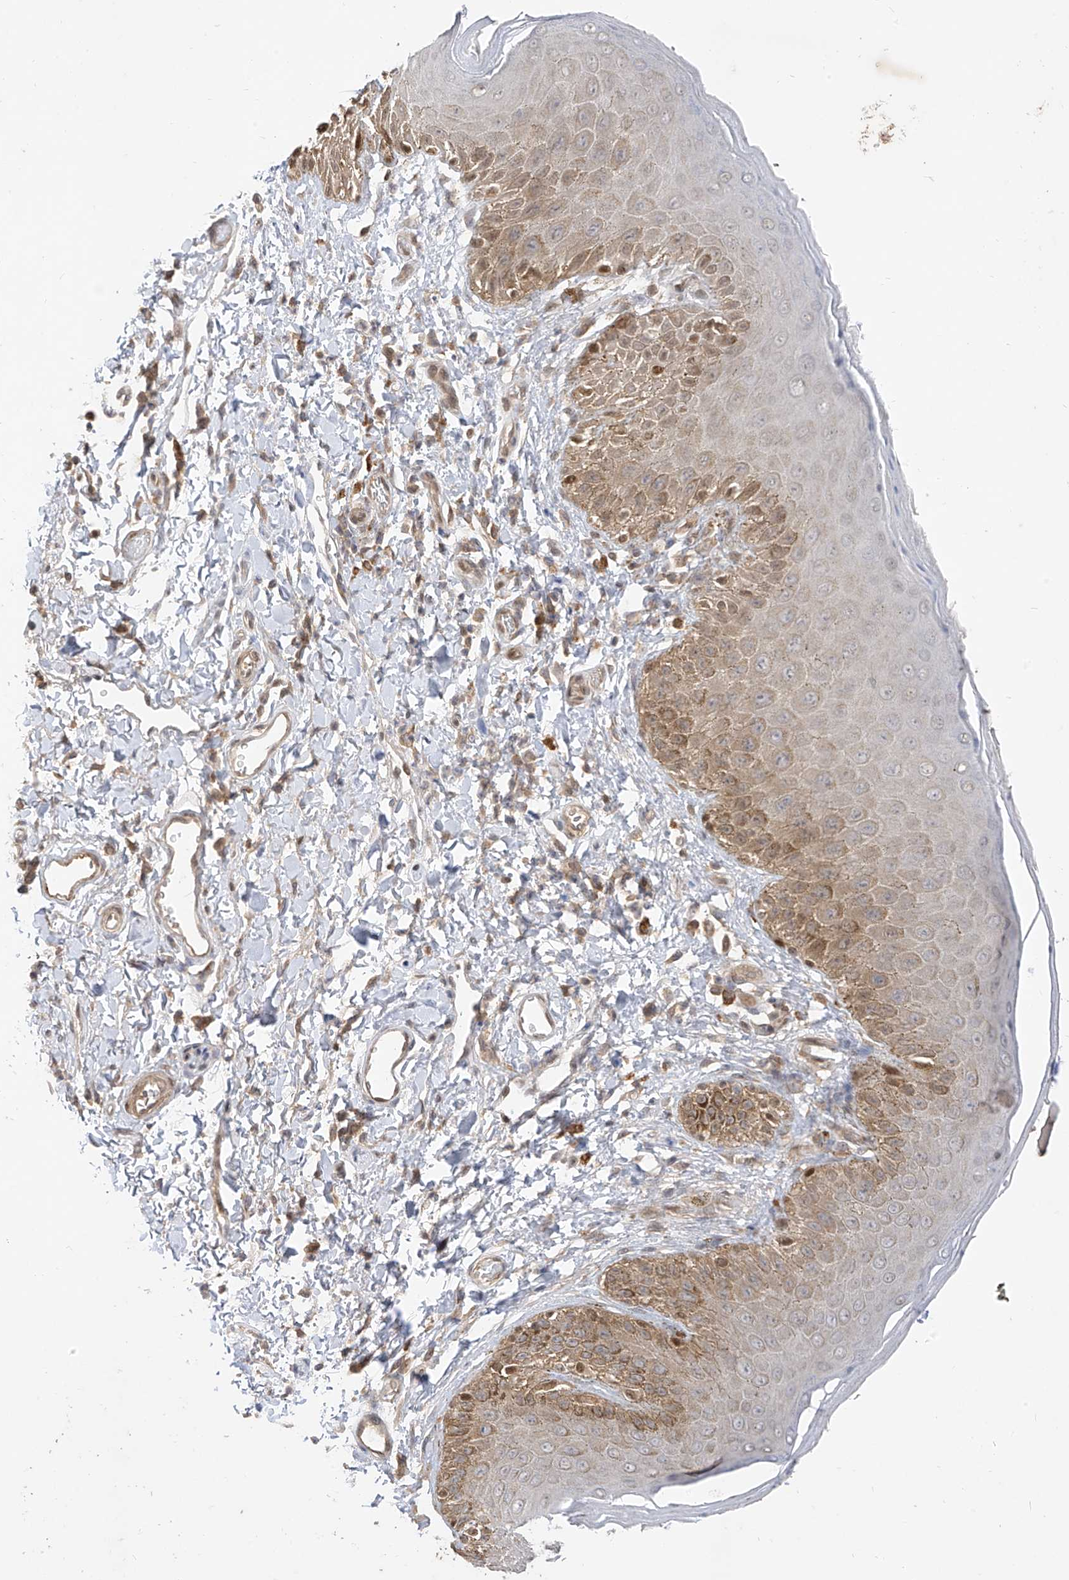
{"staining": {"intensity": "moderate", "quantity": "25%-75%", "location": "cytoplasmic/membranous,nuclear"}, "tissue": "skin", "cell_type": "Epidermal cells", "image_type": "normal", "snomed": [{"axis": "morphology", "description": "Normal tissue, NOS"}, {"axis": "topography", "description": "Anal"}], "caption": "Protein expression by immunohistochemistry (IHC) displays moderate cytoplasmic/membranous,nuclear staining in approximately 25%-75% of epidermal cells in benign skin. (IHC, brightfield microscopy, high magnification).", "gene": "MRTFA", "patient": {"sex": "male", "age": 44}}